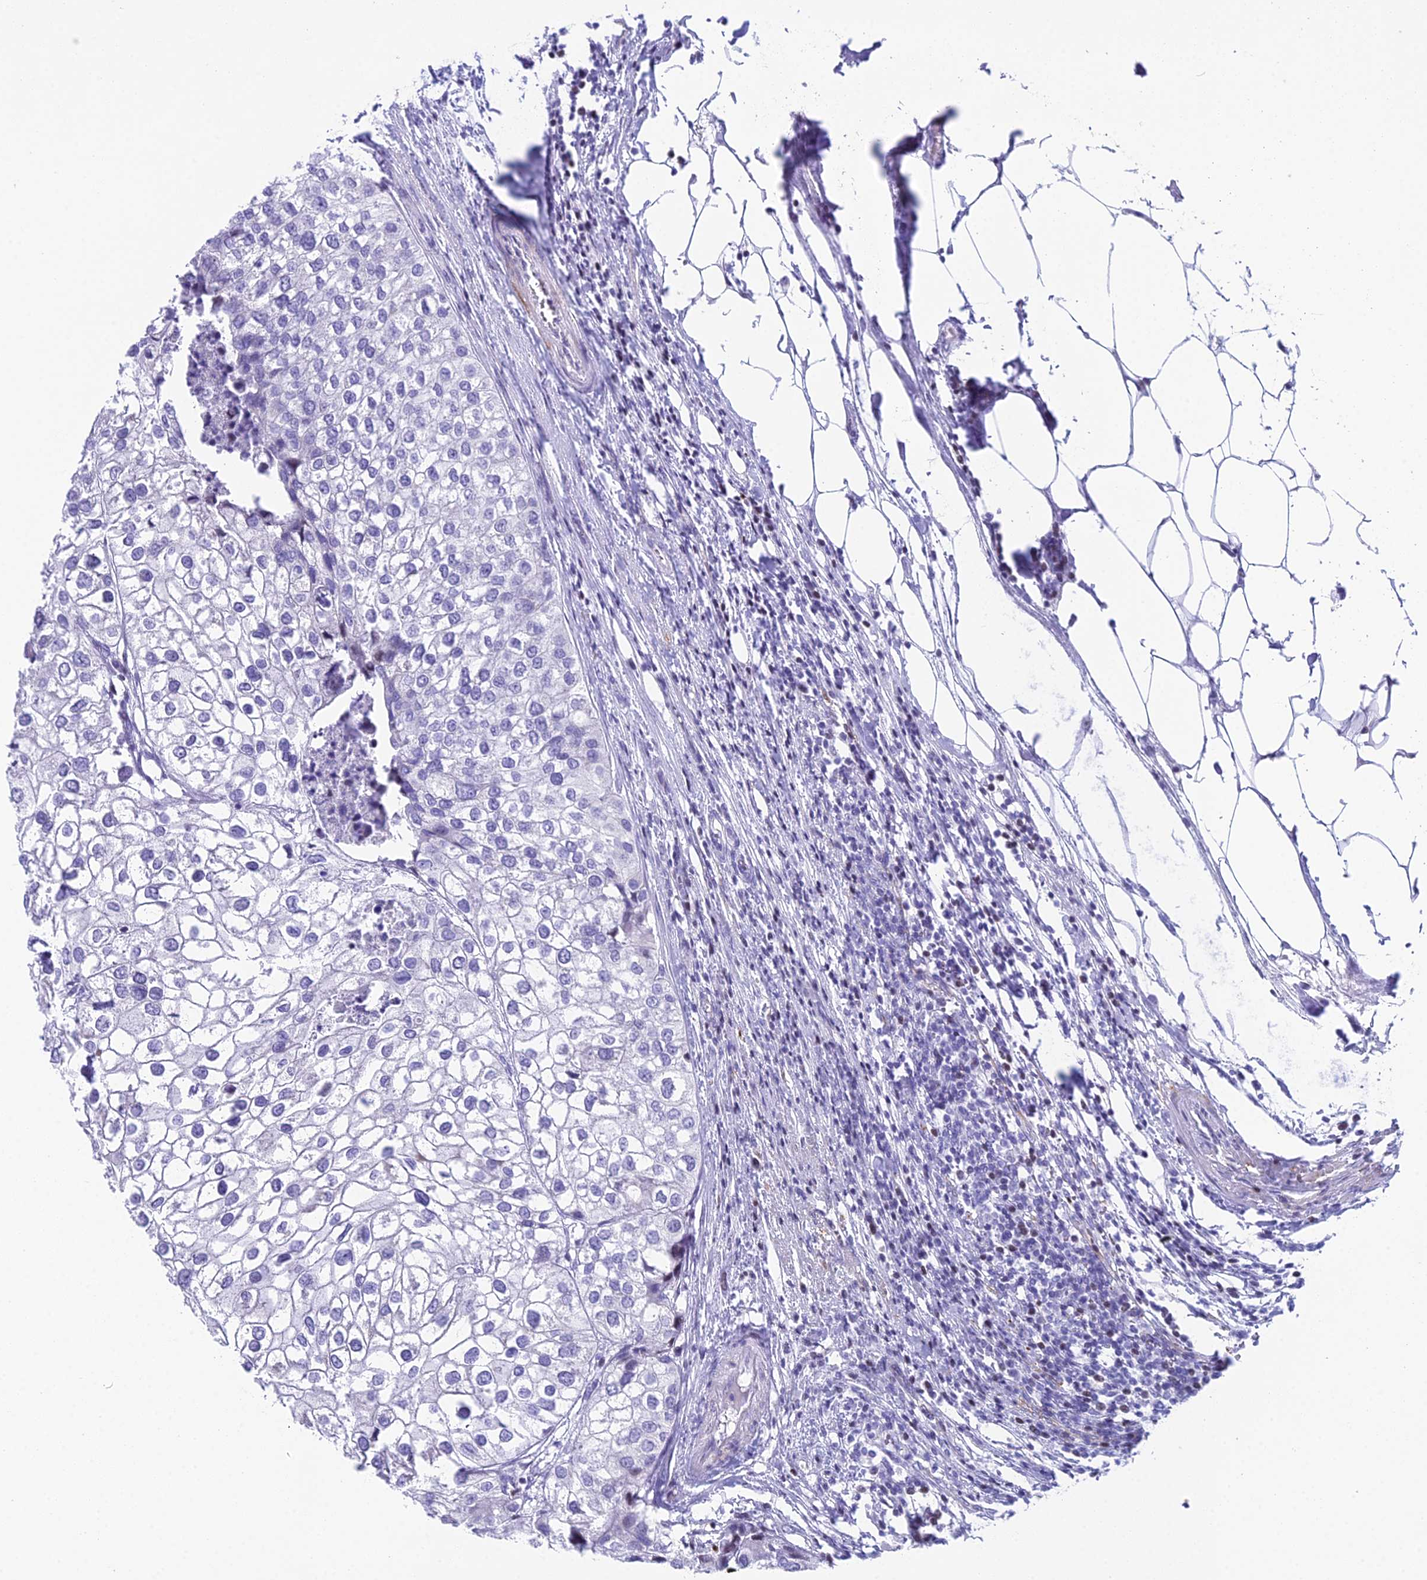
{"staining": {"intensity": "negative", "quantity": "none", "location": "none"}, "tissue": "urothelial cancer", "cell_type": "Tumor cells", "image_type": "cancer", "snomed": [{"axis": "morphology", "description": "Urothelial carcinoma, High grade"}, {"axis": "topography", "description": "Urinary bladder"}], "caption": "Immunohistochemistry micrograph of human urothelial cancer stained for a protein (brown), which demonstrates no positivity in tumor cells.", "gene": "CC2D2A", "patient": {"sex": "male", "age": 64}}